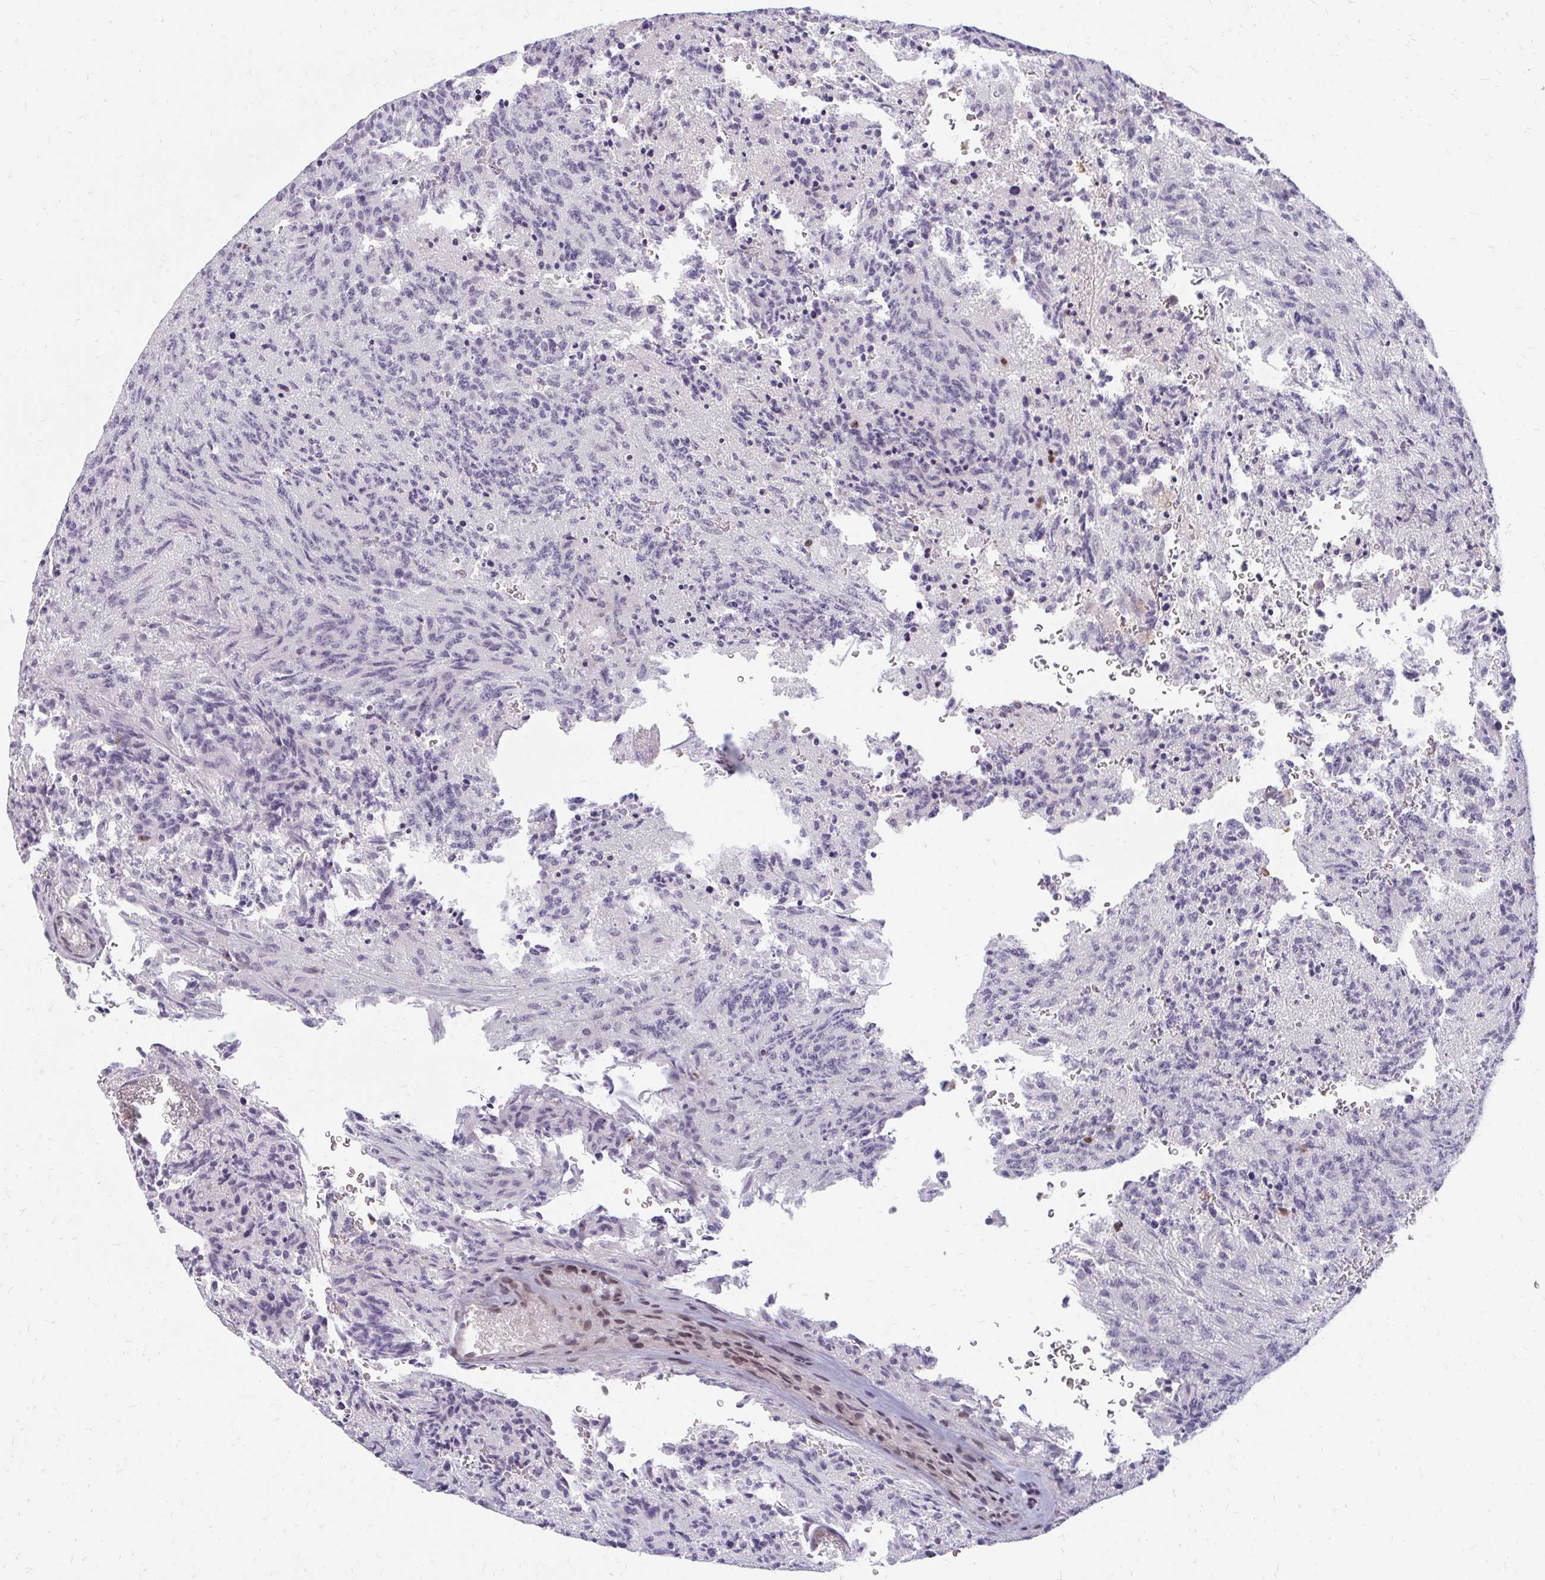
{"staining": {"intensity": "negative", "quantity": "none", "location": "none"}, "tissue": "glioma", "cell_type": "Tumor cells", "image_type": "cancer", "snomed": [{"axis": "morphology", "description": "Glioma, malignant, High grade"}, {"axis": "topography", "description": "Brain"}], "caption": "Immunohistochemistry micrograph of neoplastic tissue: glioma stained with DAB (3,3'-diaminobenzidine) demonstrates no significant protein staining in tumor cells. Brightfield microscopy of immunohistochemistry stained with DAB (brown) and hematoxylin (blue), captured at high magnification.", "gene": "ZNF285", "patient": {"sex": "male", "age": 36}}